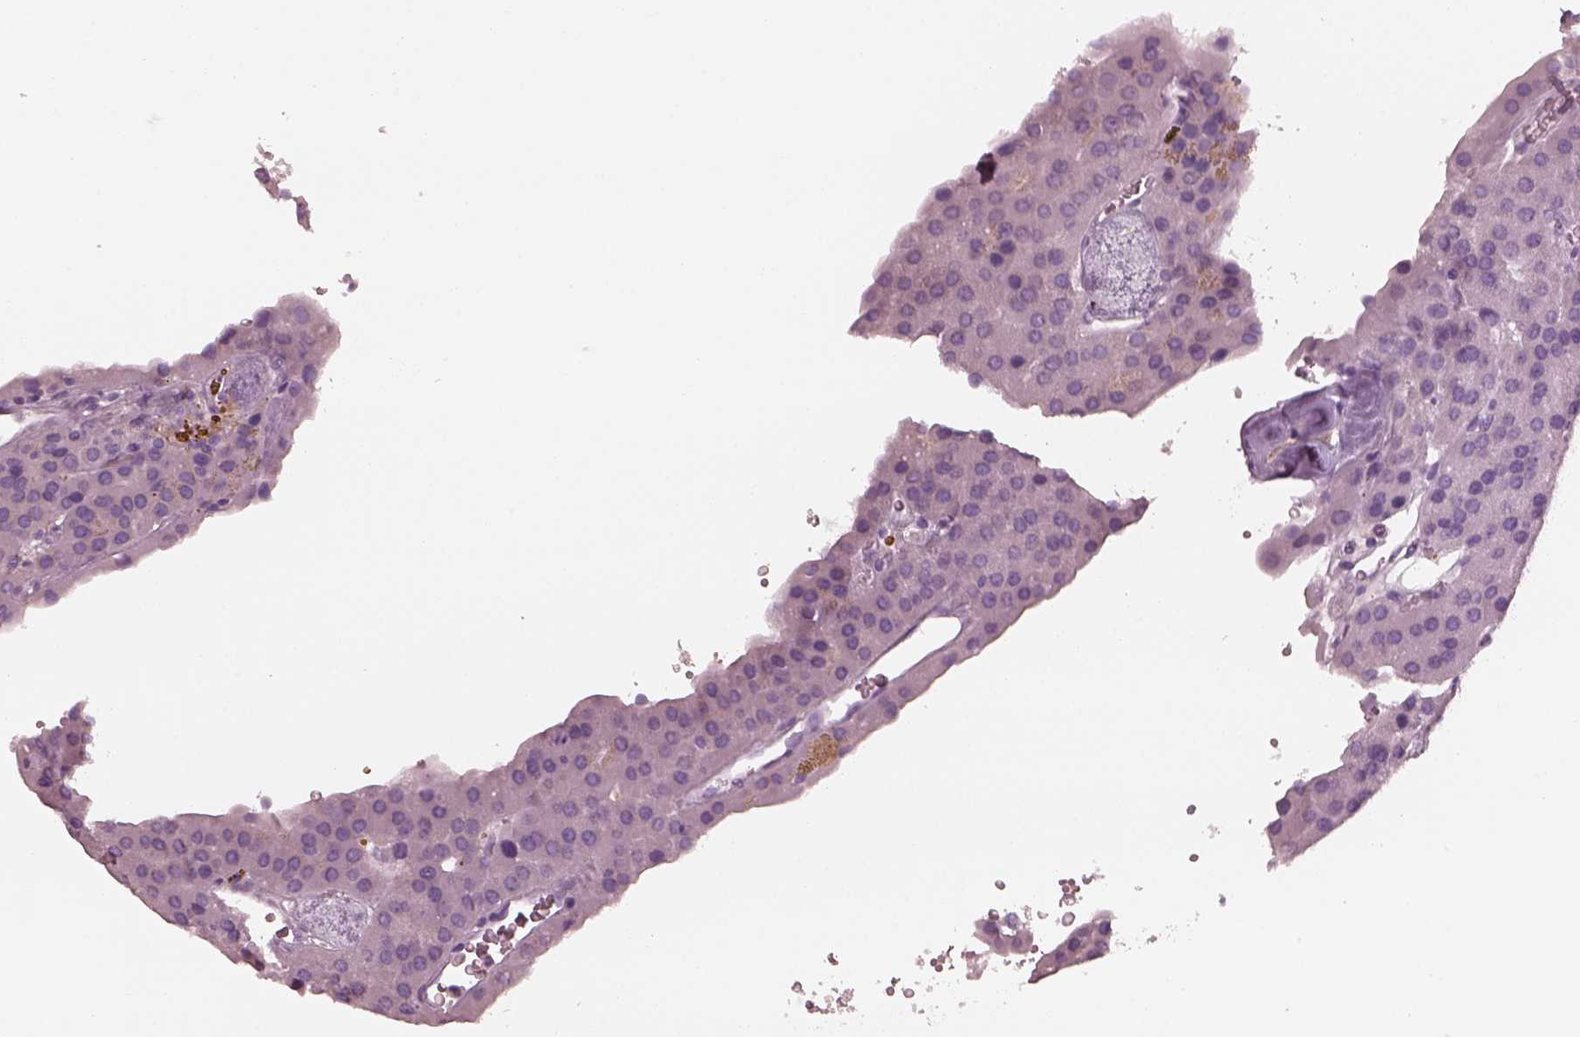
{"staining": {"intensity": "negative", "quantity": "none", "location": "none"}, "tissue": "parathyroid gland", "cell_type": "Glandular cells", "image_type": "normal", "snomed": [{"axis": "morphology", "description": "Normal tissue, NOS"}, {"axis": "morphology", "description": "Adenoma, NOS"}, {"axis": "topography", "description": "Parathyroid gland"}], "caption": "High magnification brightfield microscopy of unremarkable parathyroid gland stained with DAB (3,3'-diaminobenzidine) (brown) and counterstained with hematoxylin (blue): glandular cells show no significant positivity. (Stains: DAB immunohistochemistry with hematoxylin counter stain, Microscopy: brightfield microscopy at high magnification).", "gene": "C2orf81", "patient": {"sex": "female", "age": 86}}